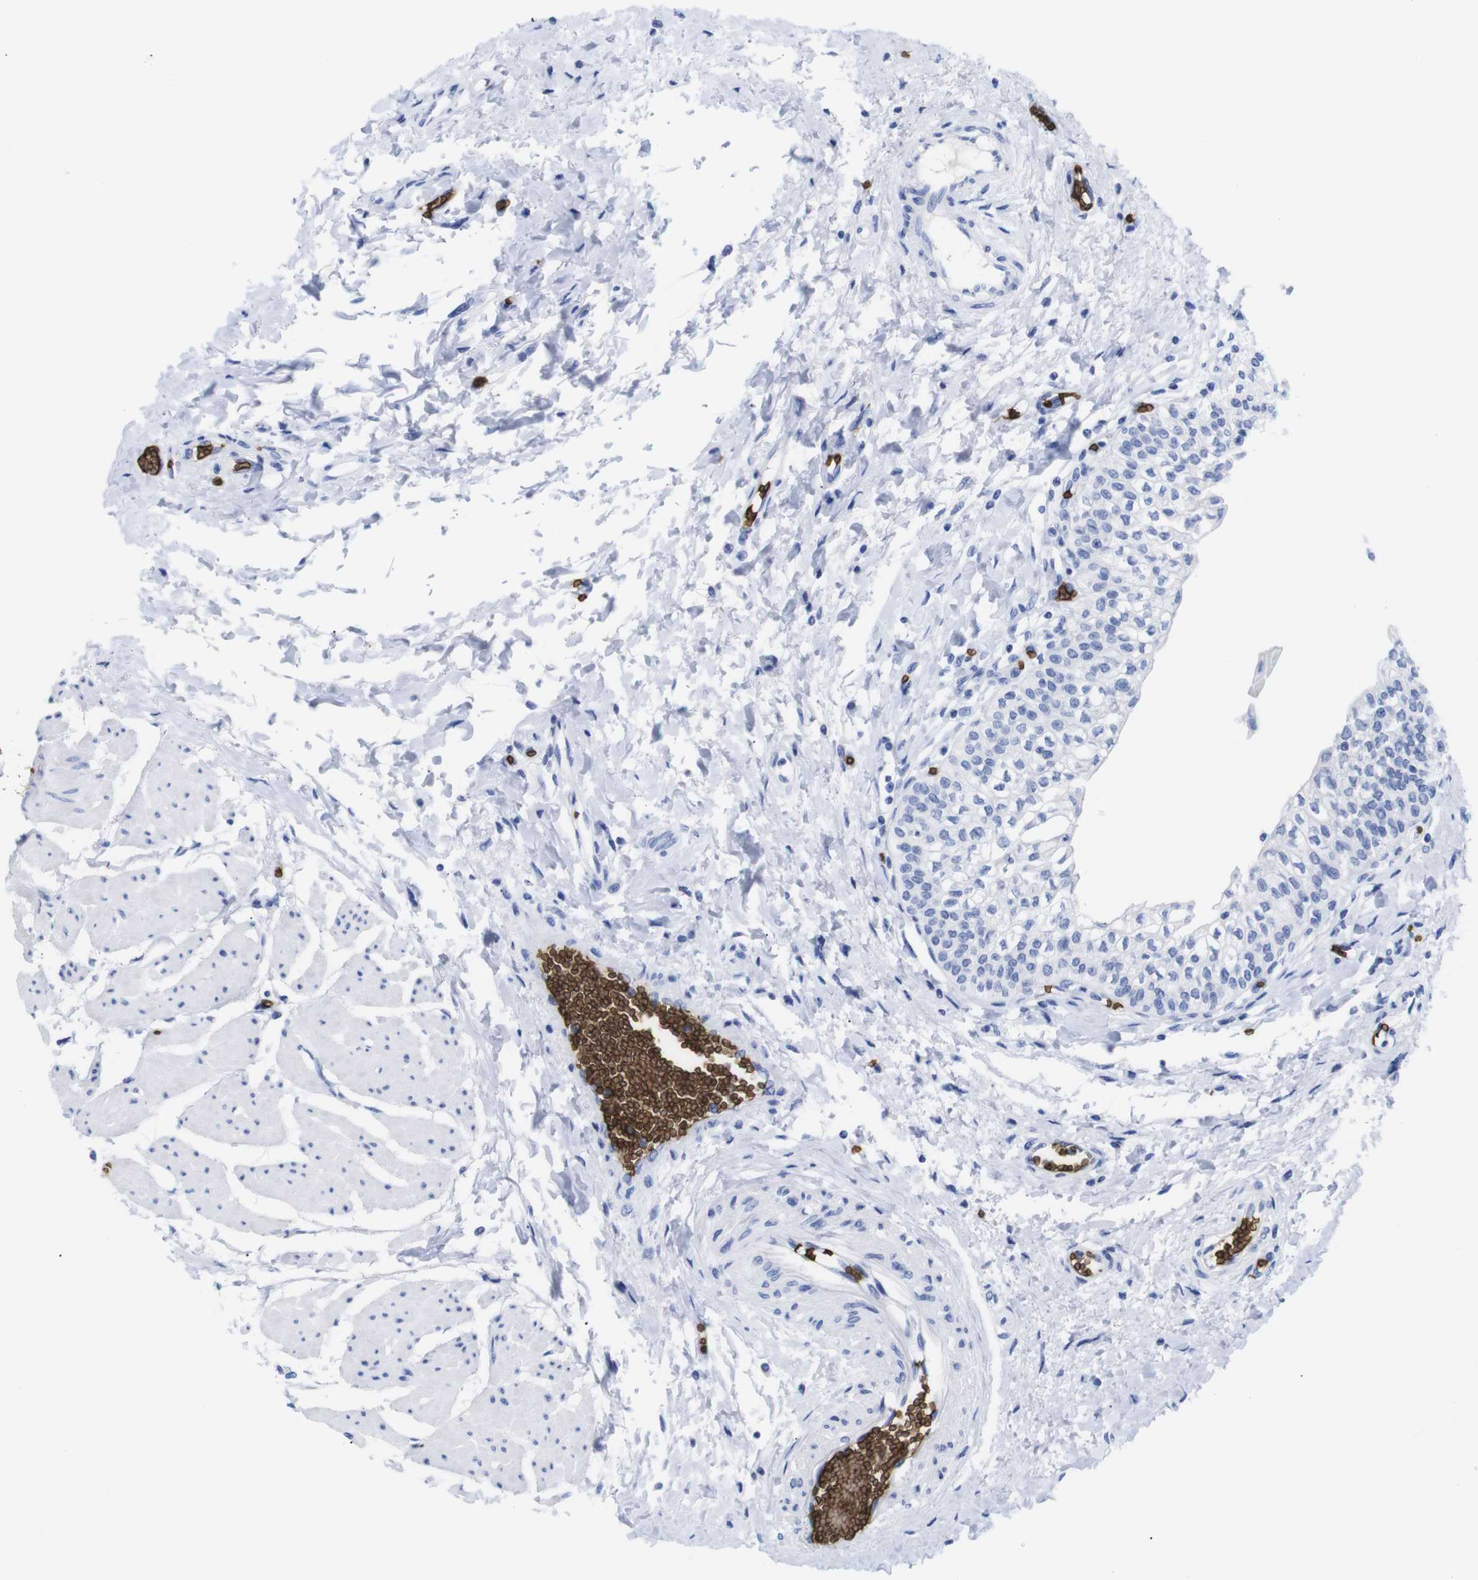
{"staining": {"intensity": "negative", "quantity": "none", "location": "none"}, "tissue": "urinary bladder", "cell_type": "Urothelial cells", "image_type": "normal", "snomed": [{"axis": "morphology", "description": "Normal tissue, NOS"}, {"axis": "topography", "description": "Urinary bladder"}], "caption": "A high-resolution histopathology image shows IHC staining of unremarkable urinary bladder, which displays no significant staining in urothelial cells.", "gene": "S1PR2", "patient": {"sex": "male", "age": 55}}